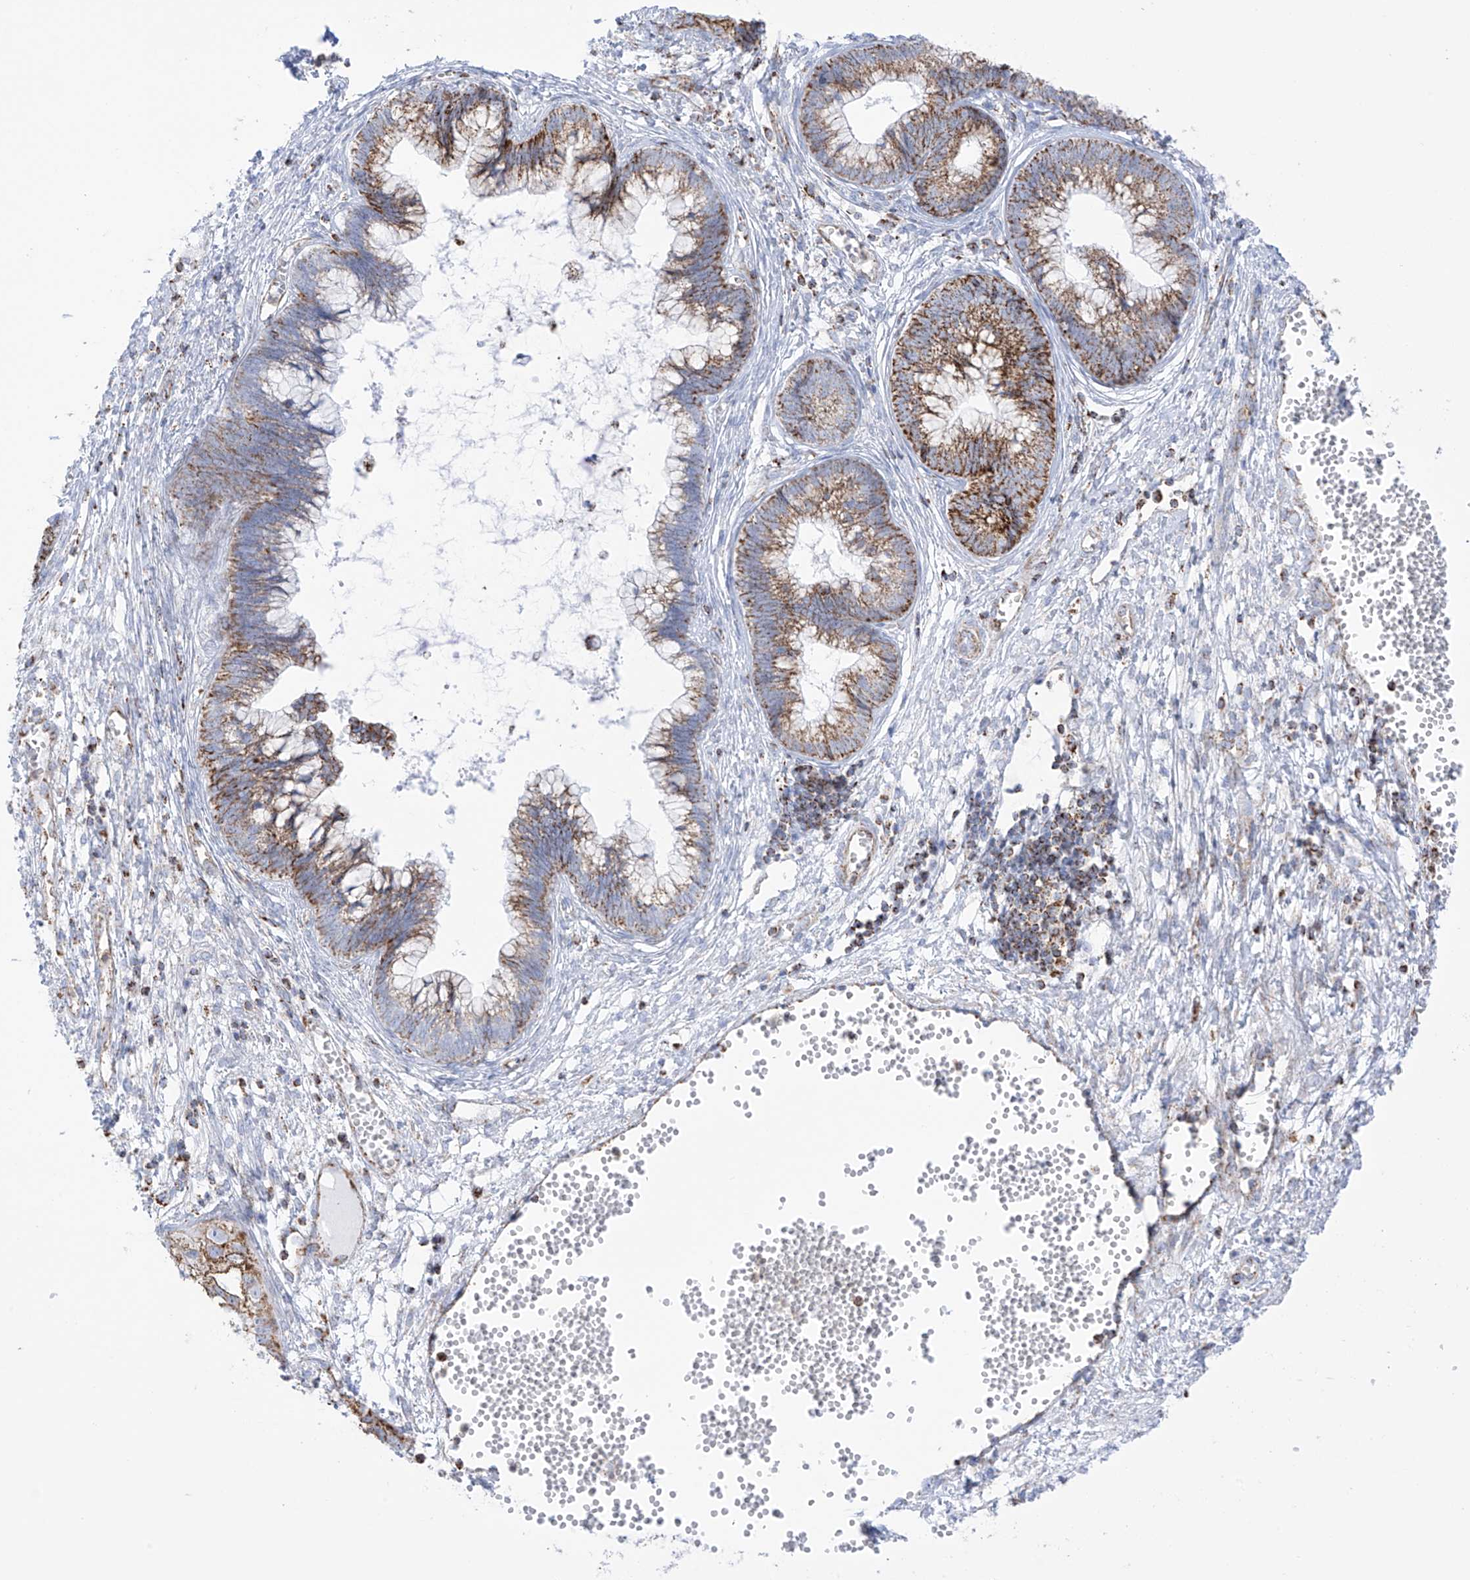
{"staining": {"intensity": "strong", "quantity": ">75%", "location": "cytoplasmic/membranous"}, "tissue": "cervical cancer", "cell_type": "Tumor cells", "image_type": "cancer", "snomed": [{"axis": "morphology", "description": "Adenocarcinoma, NOS"}, {"axis": "topography", "description": "Cervix"}], "caption": "Protein staining of cervical adenocarcinoma tissue demonstrates strong cytoplasmic/membranous positivity in approximately >75% of tumor cells.", "gene": "XKR3", "patient": {"sex": "female", "age": 44}}